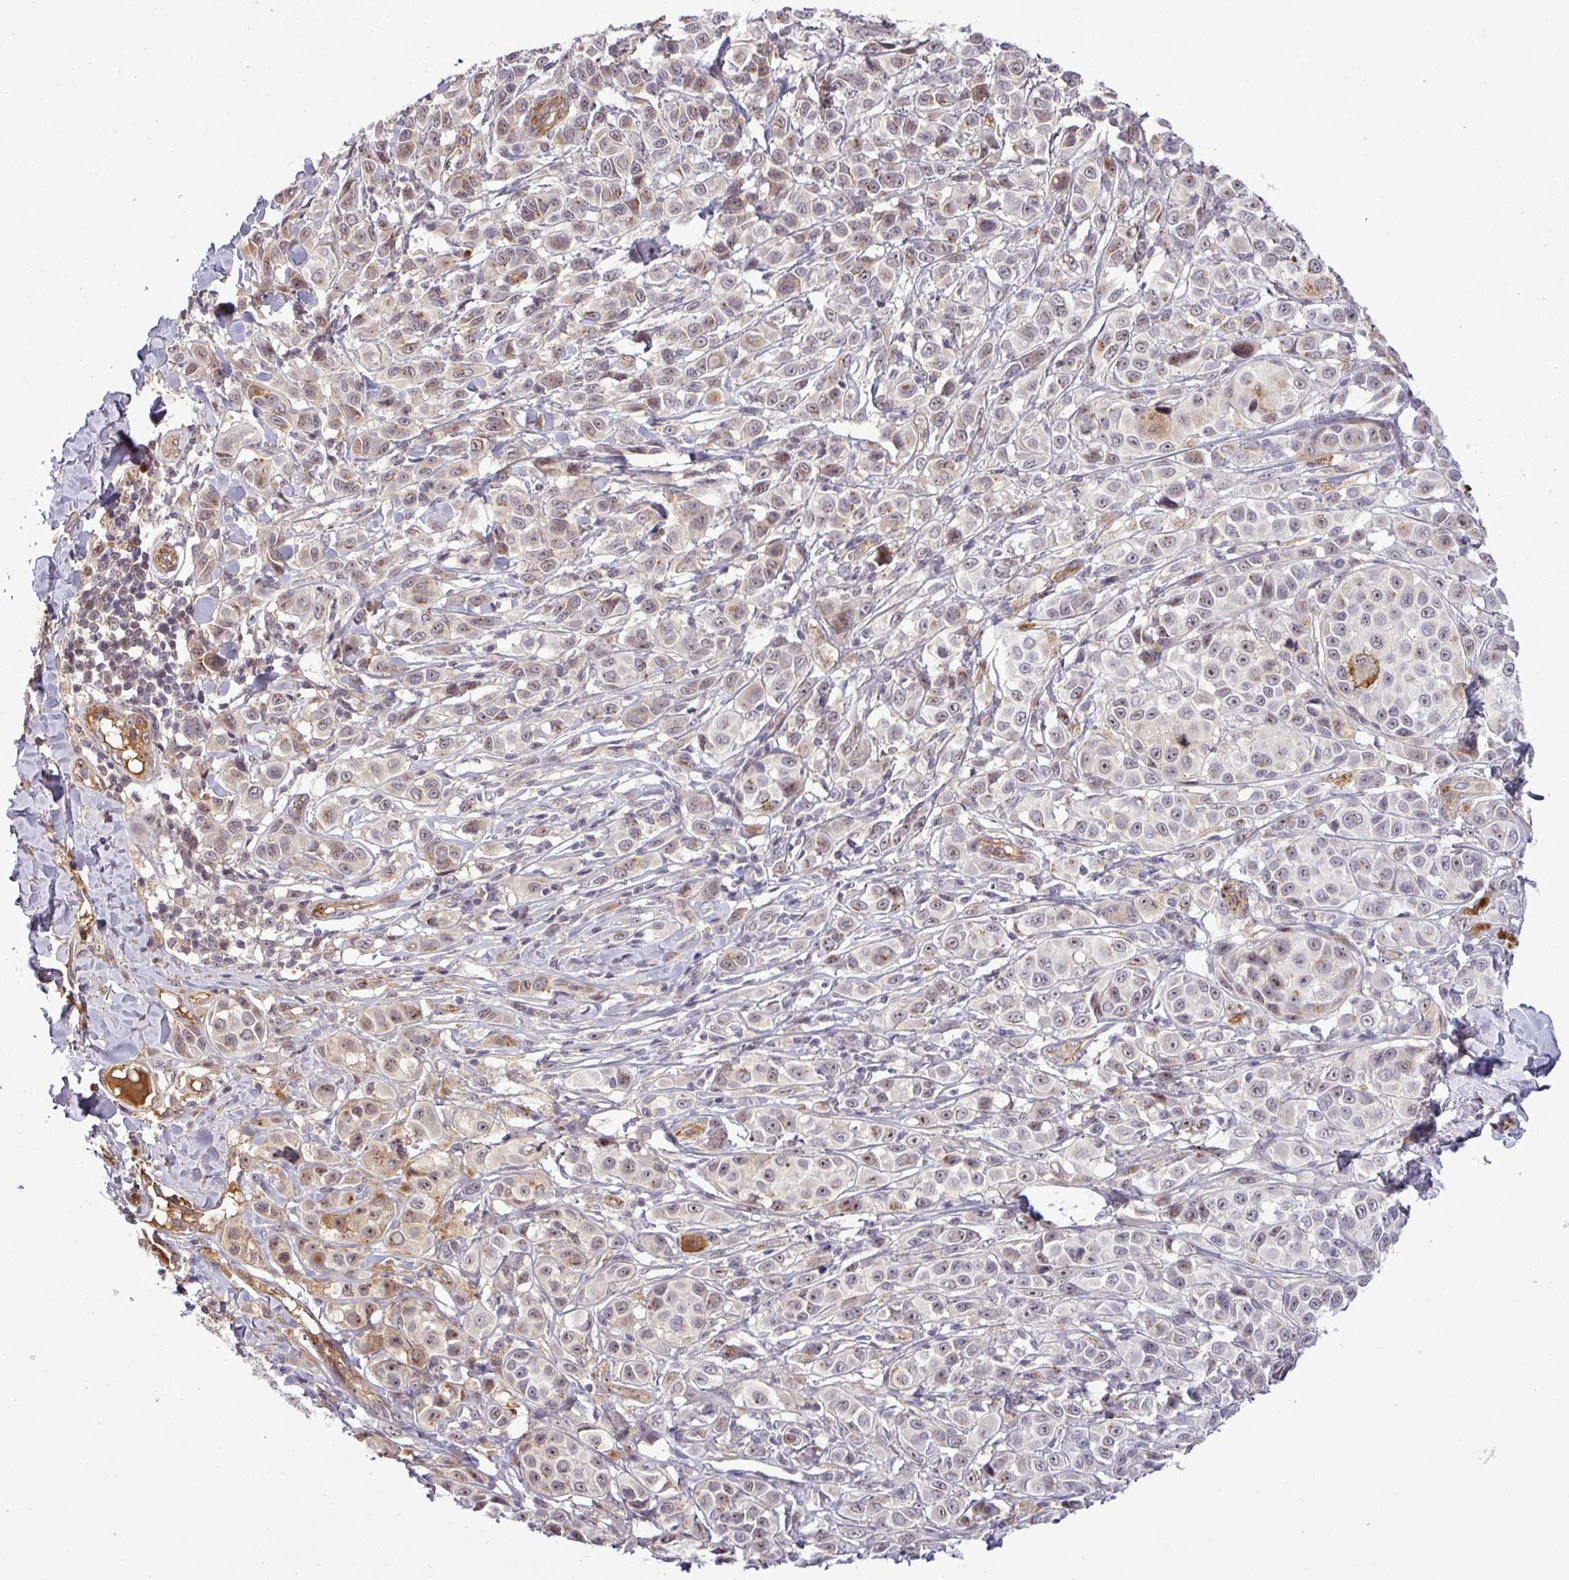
{"staining": {"intensity": "weak", "quantity": "25%-75%", "location": "nuclear"}, "tissue": "melanoma", "cell_type": "Tumor cells", "image_type": "cancer", "snomed": [{"axis": "morphology", "description": "Malignant melanoma, NOS"}, {"axis": "topography", "description": "Skin"}], "caption": "Melanoma stained for a protein displays weak nuclear positivity in tumor cells. (DAB (3,3'-diaminobenzidine) = brown stain, brightfield microscopy at high magnification).", "gene": "PCDH1", "patient": {"sex": "male", "age": 39}}